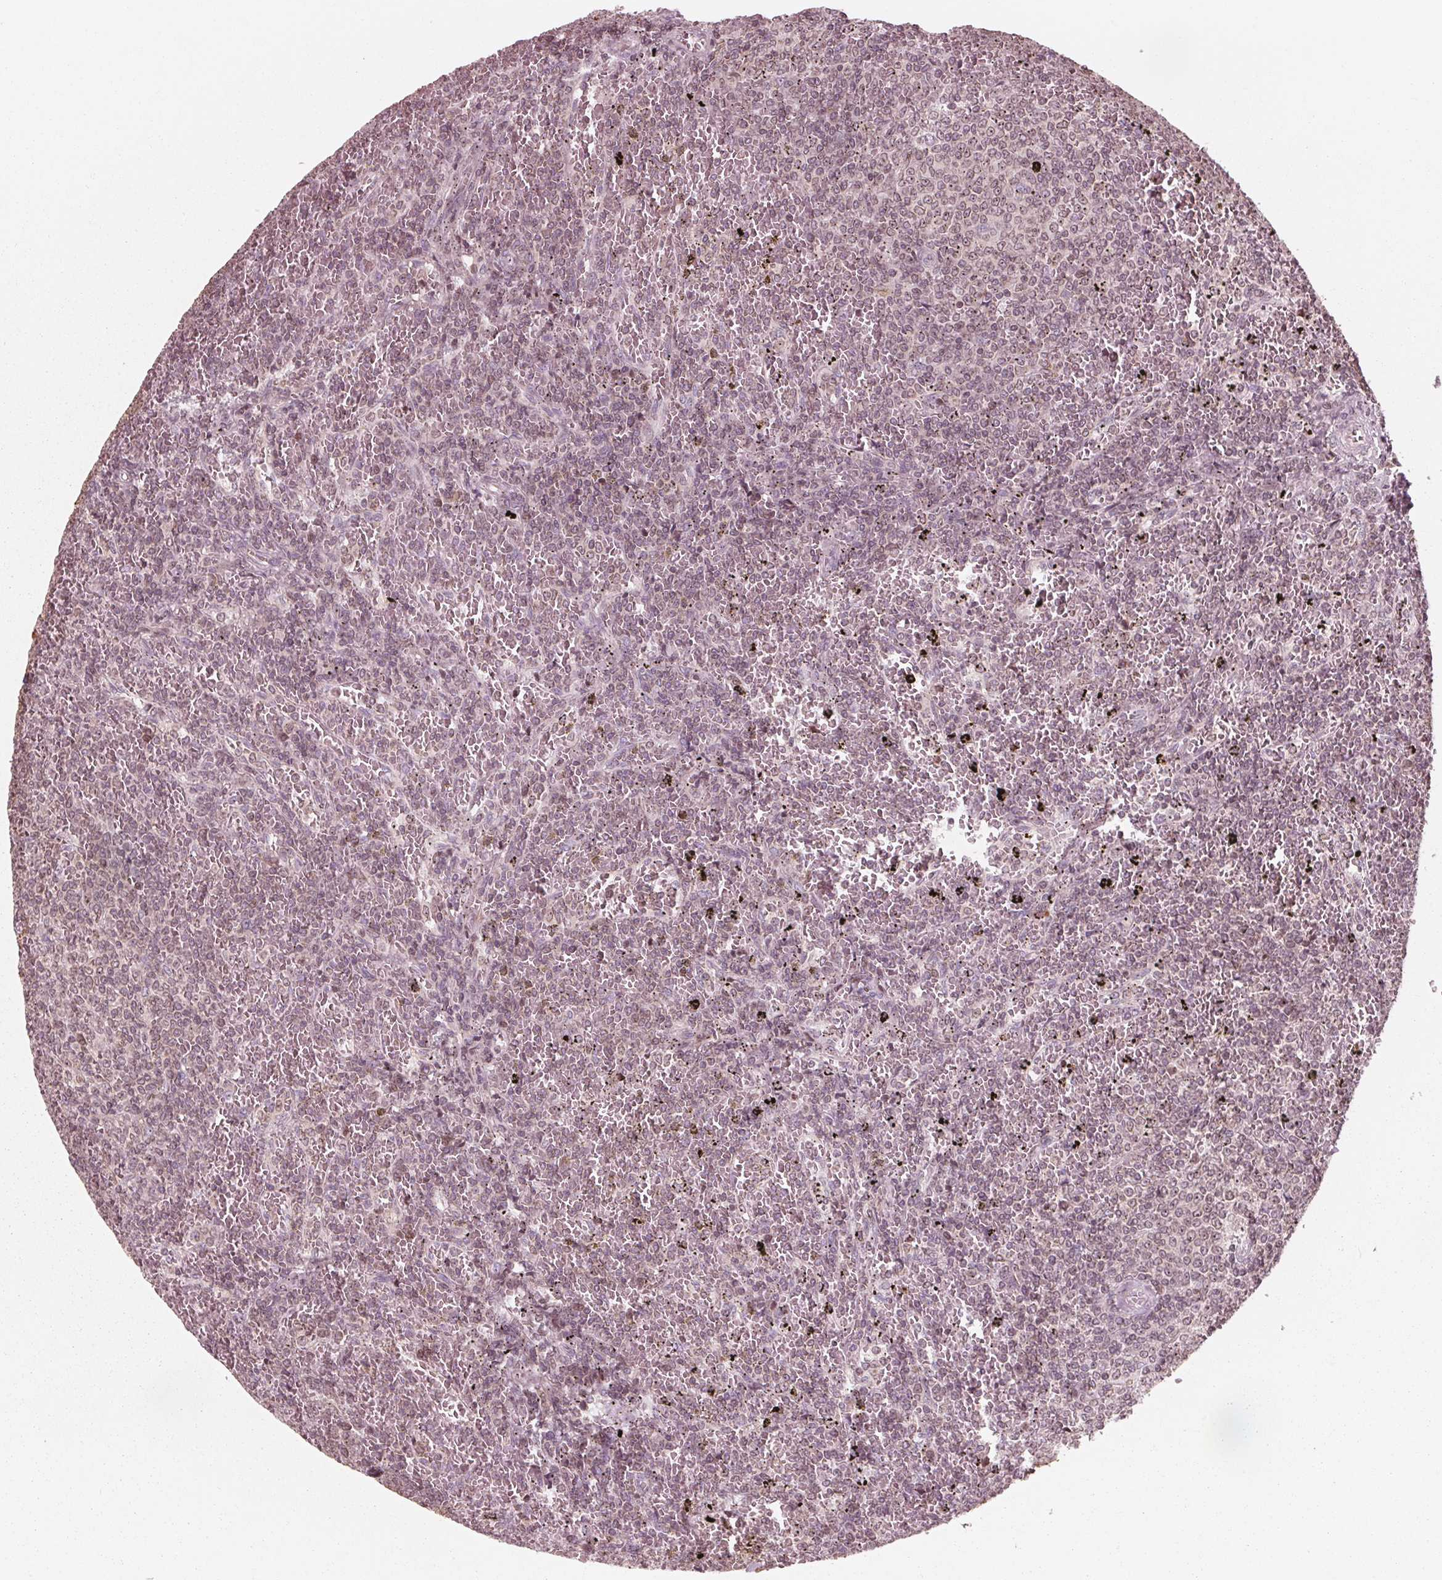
{"staining": {"intensity": "weak", "quantity": "25%-75%", "location": "cytoplasmic/membranous,nuclear"}, "tissue": "lymphoma", "cell_type": "Tumor cells", "image_type": "cancer", "snomed": [{"axis": "morphology", "description": "Malignant lymphoma, non-Hodgkin's type, Low grade"}, {"axis": "topography", "description": "Spleen"}], "caption": "High-power microscopy captured an IHC image of lymphoma, revealing weak cytoplasmic/membranous and nuclear positivity in about 25%-75% of tumor cells.", "gene": "NUP210", "patient": {"sex": "female", "age": 77}}